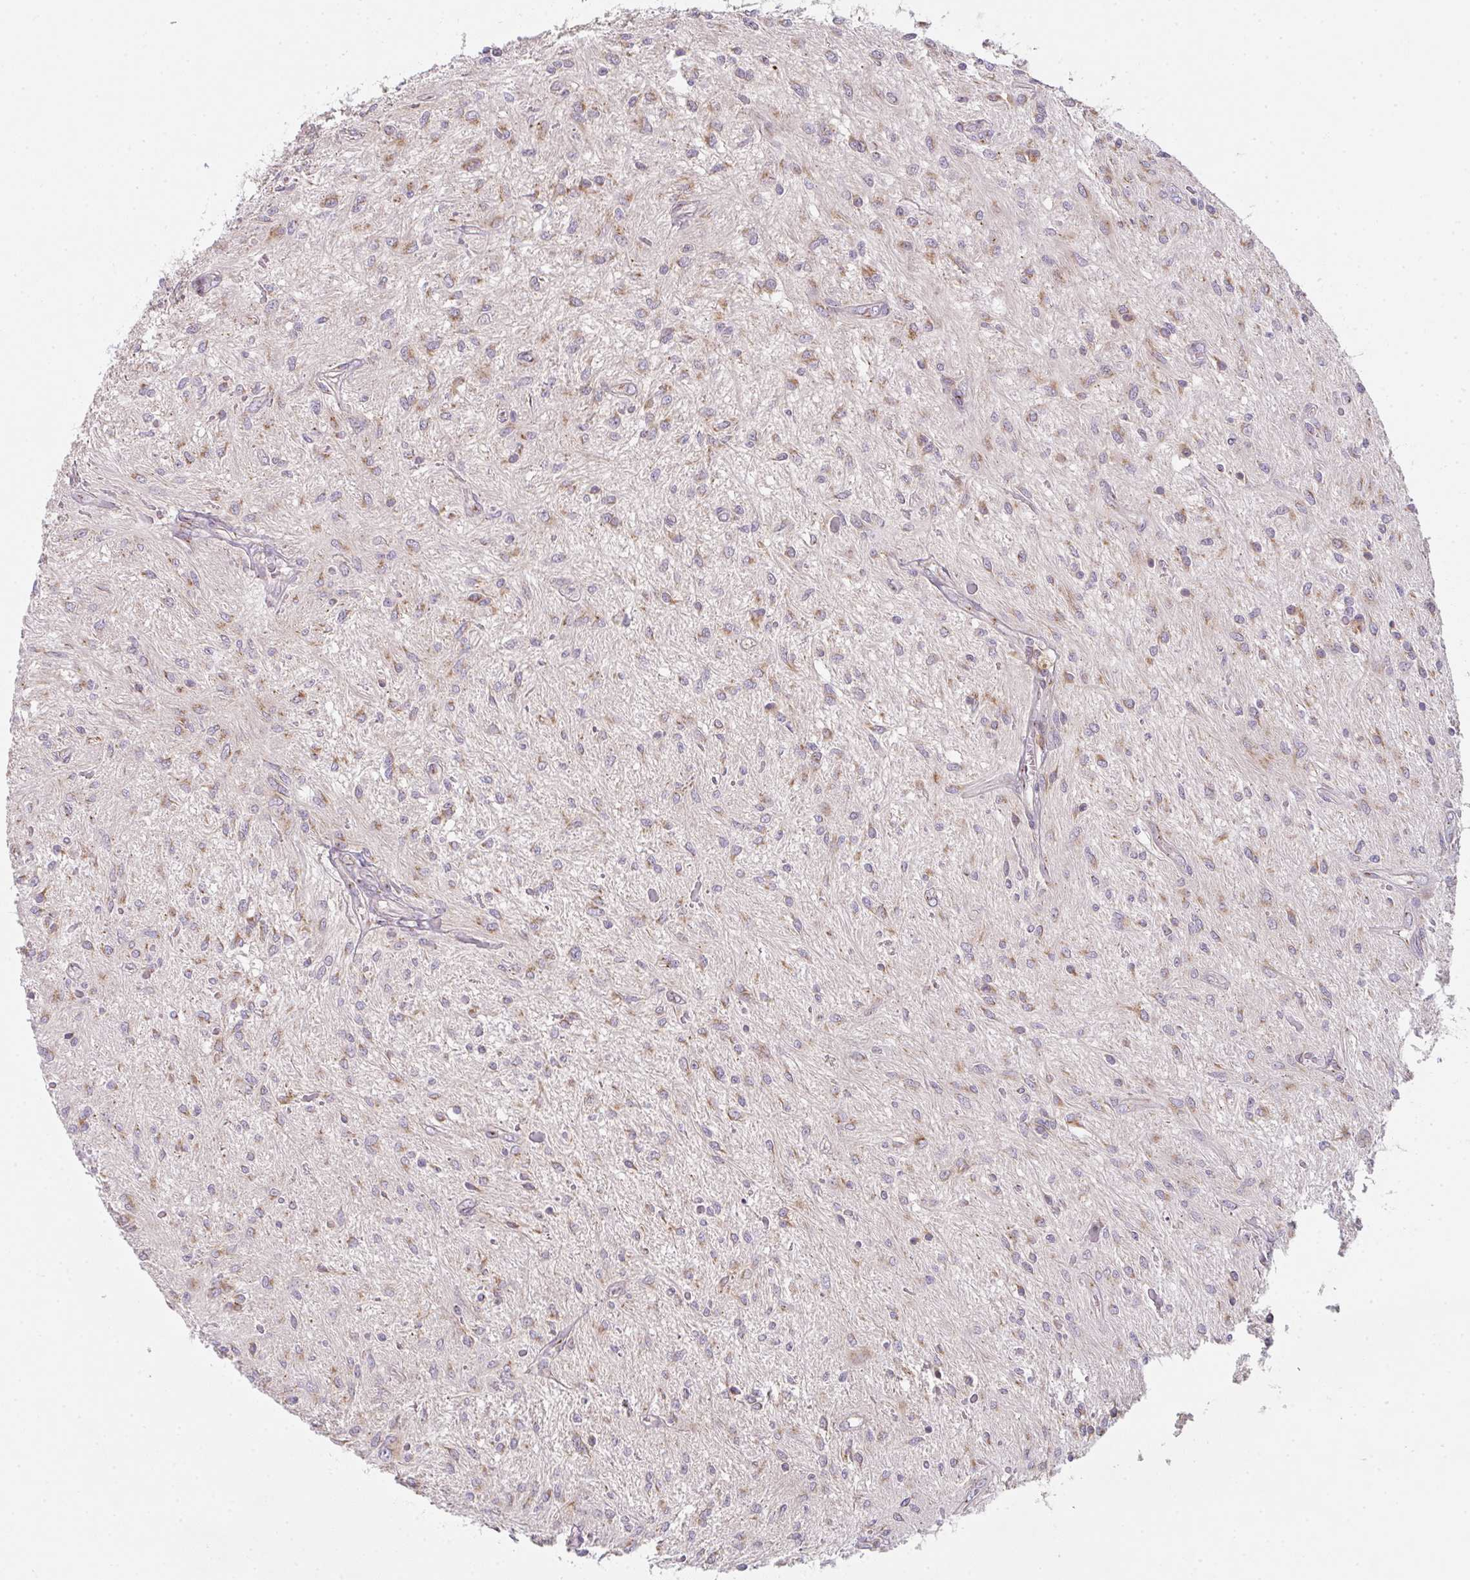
{"staining": {"intensity": "moderate", "quantity": ">75%", "location": "cytoplasmic/membranous"}, "tissue": "glioma", "cell_type": "Tumor cells", "image_type": "cancer", "snomed": [{"axis": "morphology", "description": "Glioma, malignant, Low grade"}, {"axis": "topography", "description": "Cerebellum"}], "caption": "IHC micrograph of neoplastic tissue: glioma stained using immunohistochemistry exhibits medium levels of moderate protein expression localized specifically in the cytoplasmic/membranous of tumor cells, appearing as a cytoplasmic/membranous brown color.", "gene": "GVQW3", "patient": {"sex": "female", "age": 14}}